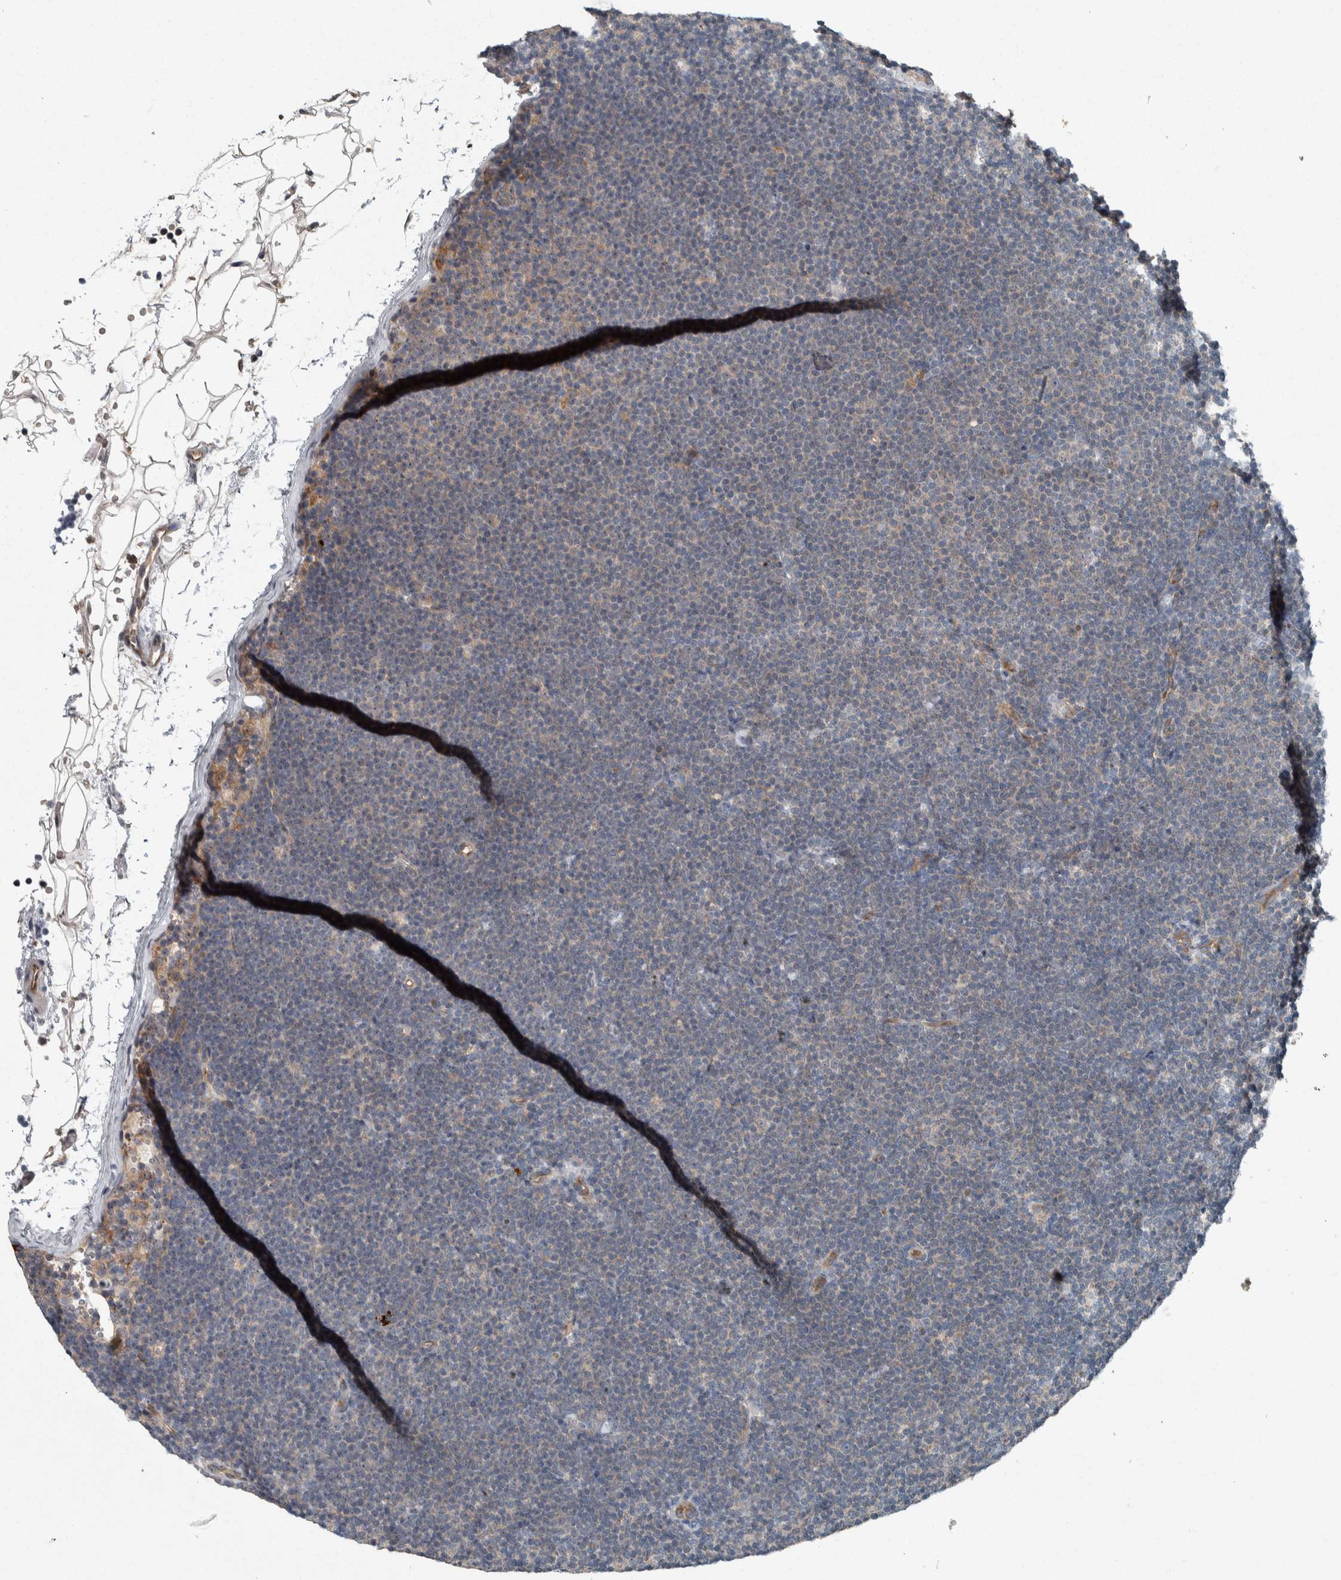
{"staining": {"intensity": "negative", "quantity": "none", "location": "none"}, "tissue": "lymphoma", "cell_type": "Tumor cells", "image_type": "cancer", "snomed": [{"axis": "morphology", "description": "Malignant lymphoma, non-Hodgkin's type, Low grade"}, {"axis": "topography", "description": "Lymph node"}], "caption": "This is an immunohistochemistry (IHC) image of human lymphoma. There is no staining in tumor cells.", "gene": "USP25", "patient": {"sex": "female", "age": 53}}